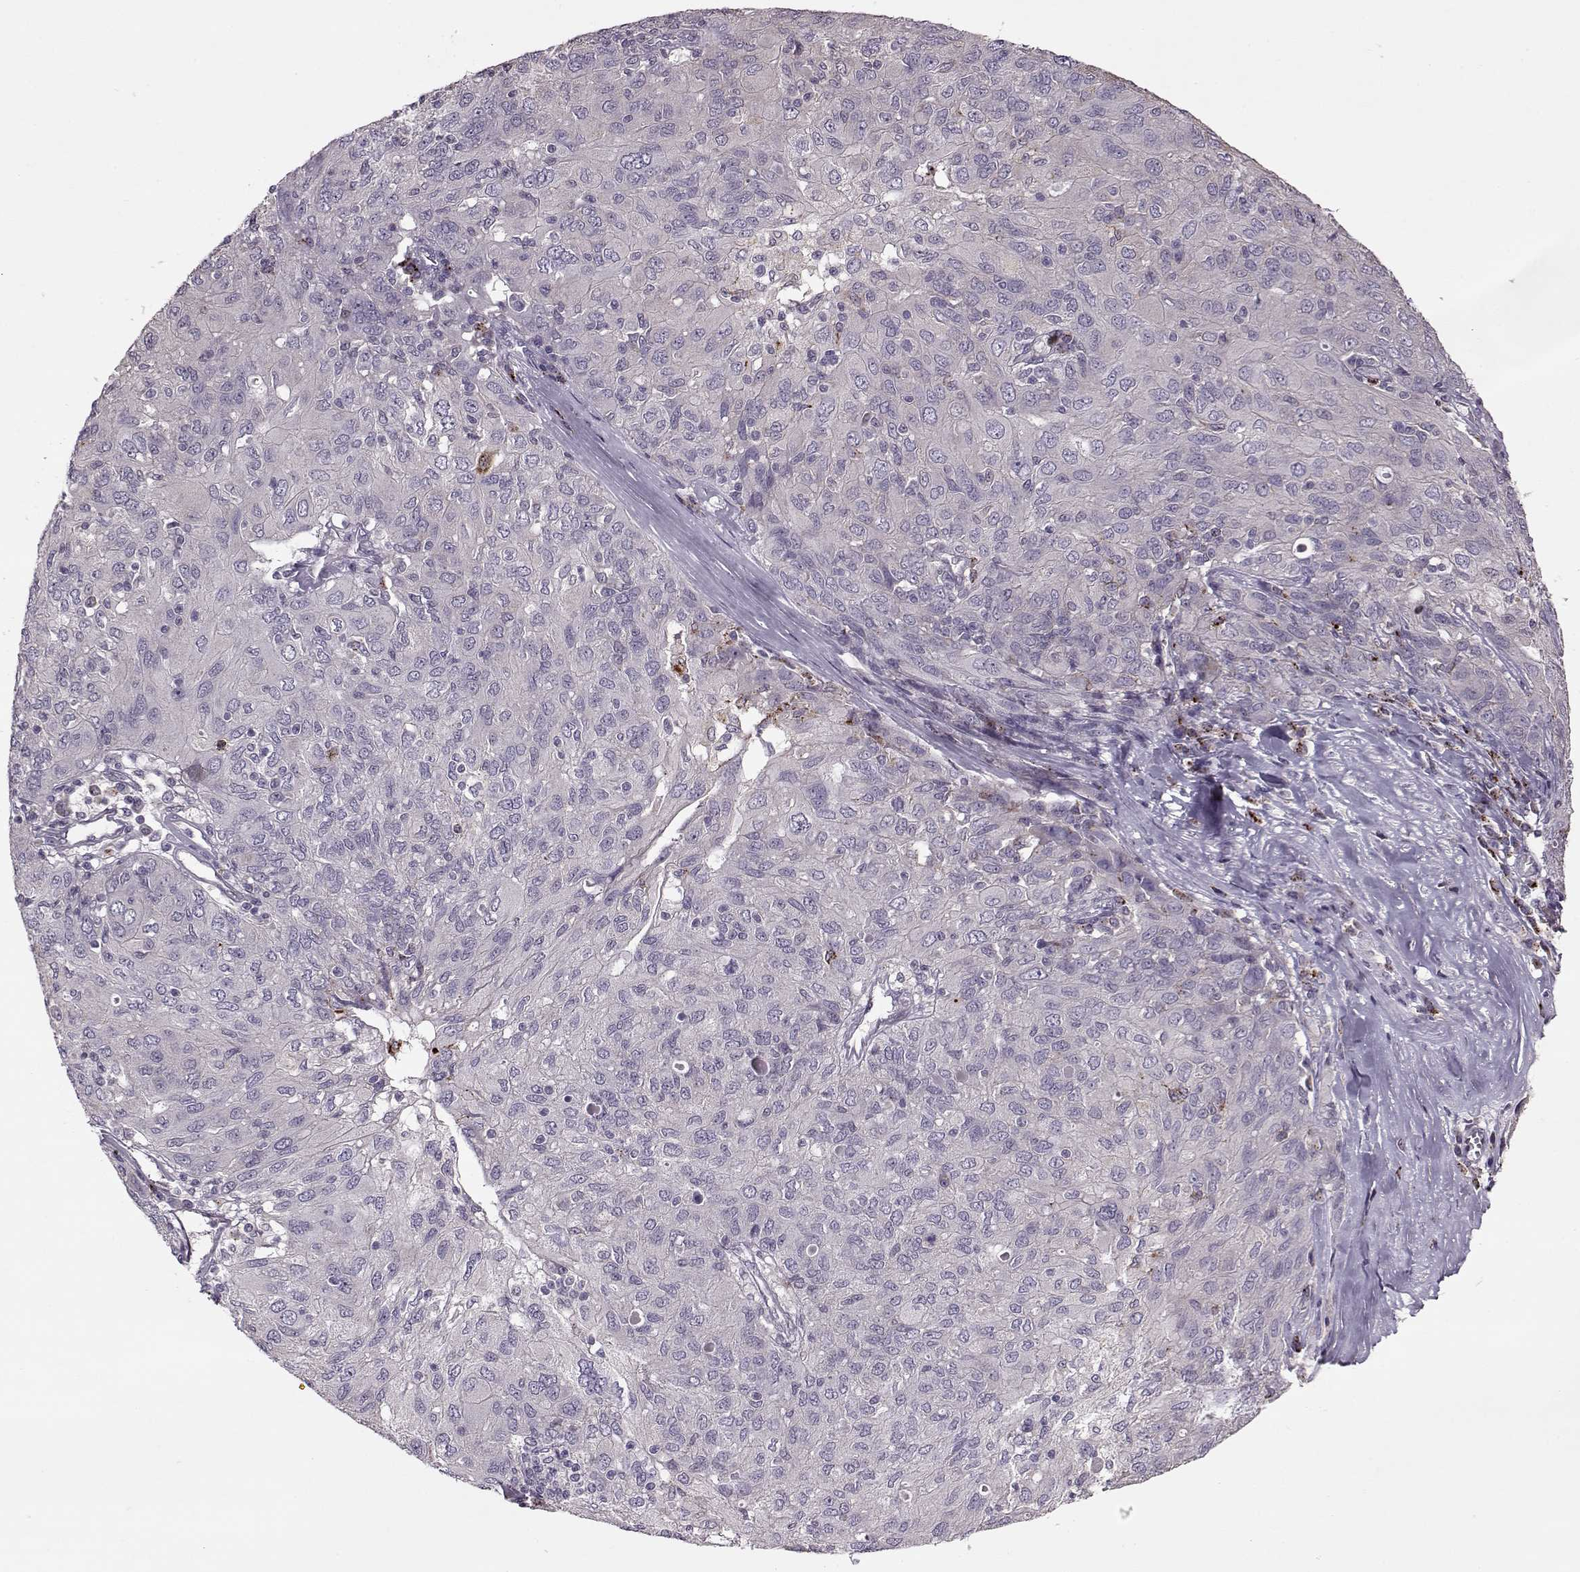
{"staining": {"intensity": "negative", "quantity": "none", "location": "none"}, "tissue": "ovarian cancer", "cell_type": "Tumor cells", "image_type": "cancer", "snomed": [{"axis": "morphology", "description": "Carcinoma, endometroid"}, {"axis": "topography", "description": "Ovary"}], "caption": "IHC histopathology image of human ovarian cancer (endometroid carcinoma) stained for a protein (brown), which reveals no expression in tumor cells.", "gene": "ACOT11", "patient": {"sex": "female", "age": 50}}